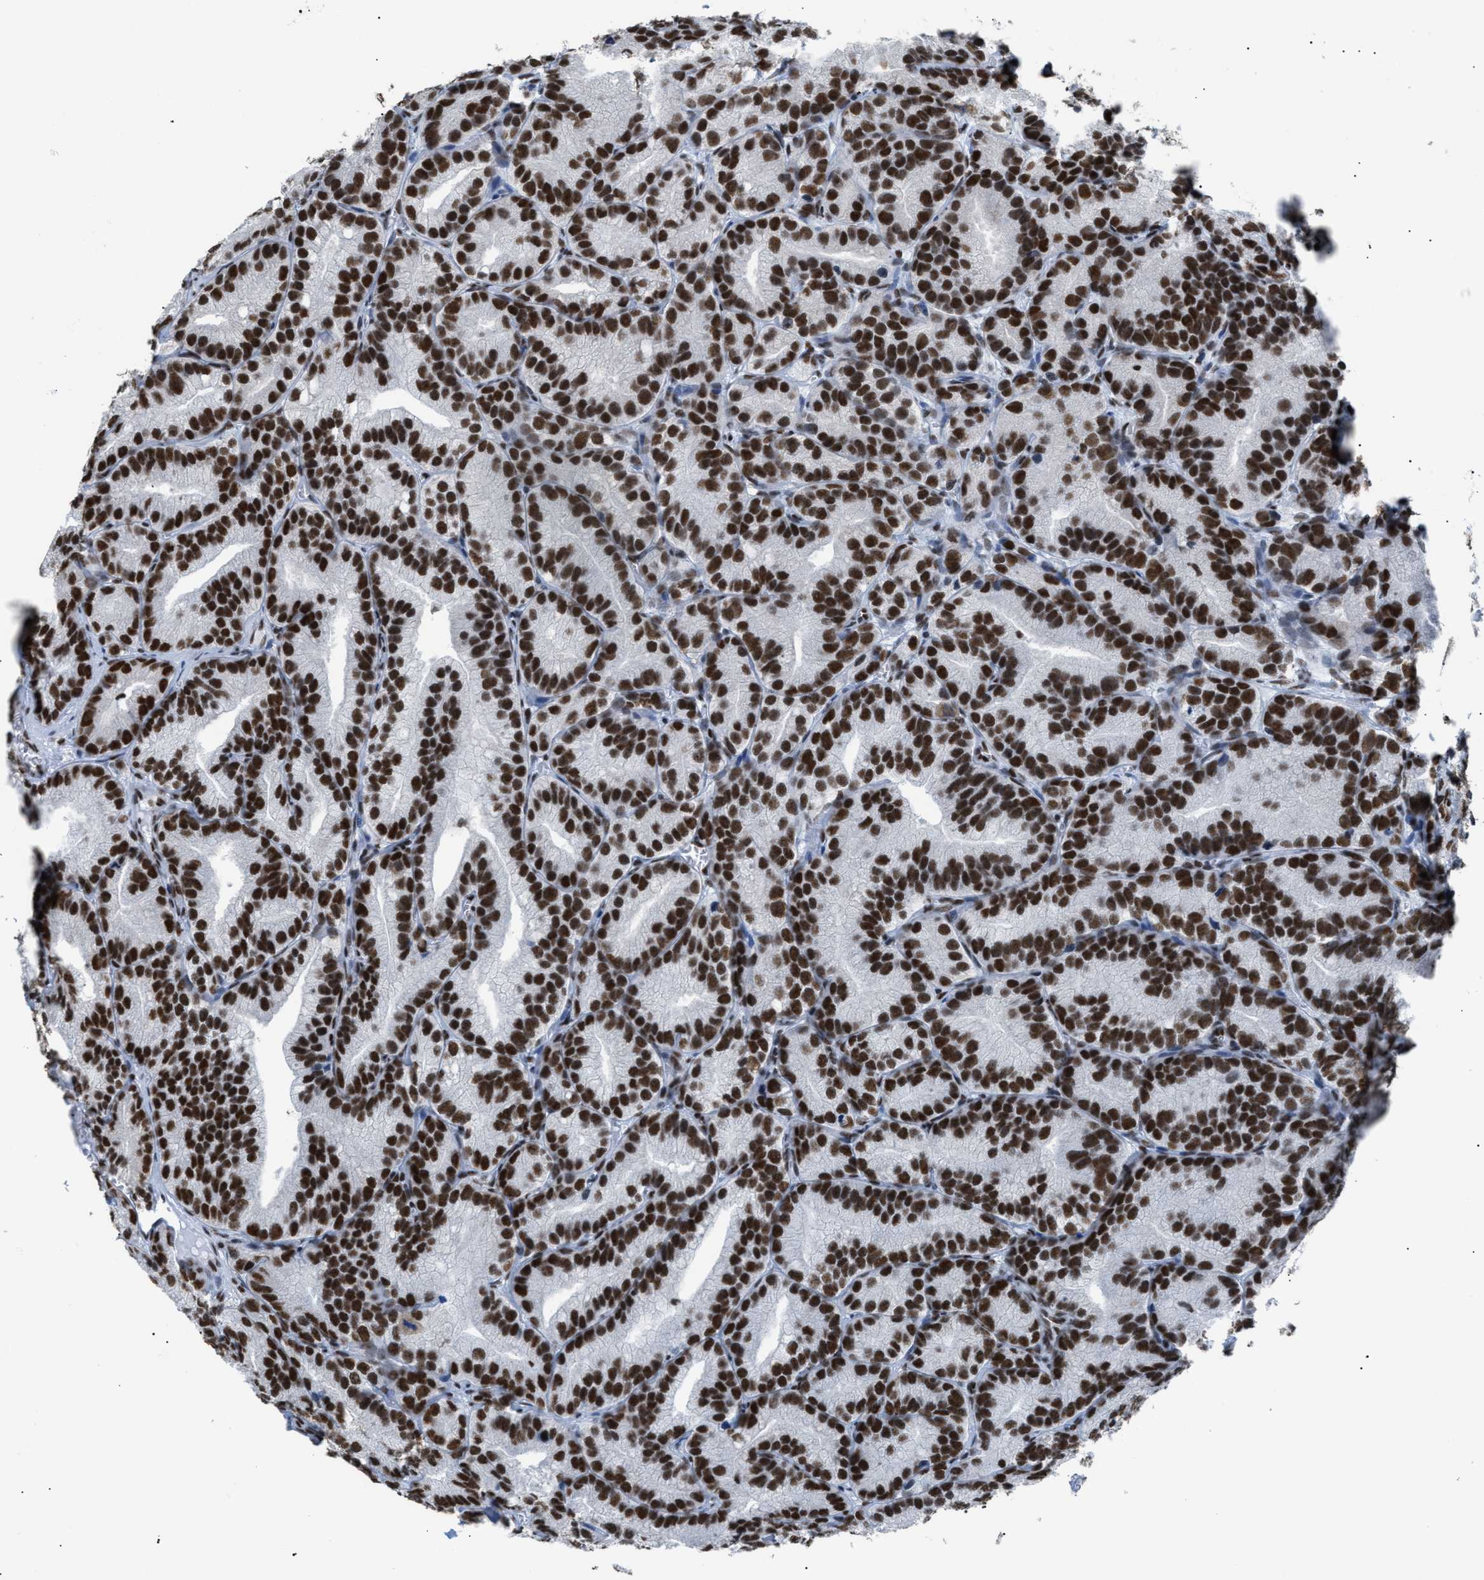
{"staining": {"intensity": "strong", "quantity": ">75%", "location": "nuclear"}, "tissue": "prostate cancer", "cell_type": "Tumor cells", "image_type": "cancer", "snomed": [{"axis": "morphology", "description": "Adenocarcinoma, Low grade"}, {"axis": "topography", "description": "Prostate"}], "caption": "Immunohistochemistry (IHC) image of neoplastic tissue: prostate cancer stained using IHC reveals high levels of strong protein expression localized specifically in the nuclear of tumor cells, appearing as a nuclear brown color.", "gene": "CCAR2", "patient": {"sex": "male", "age": 89}}